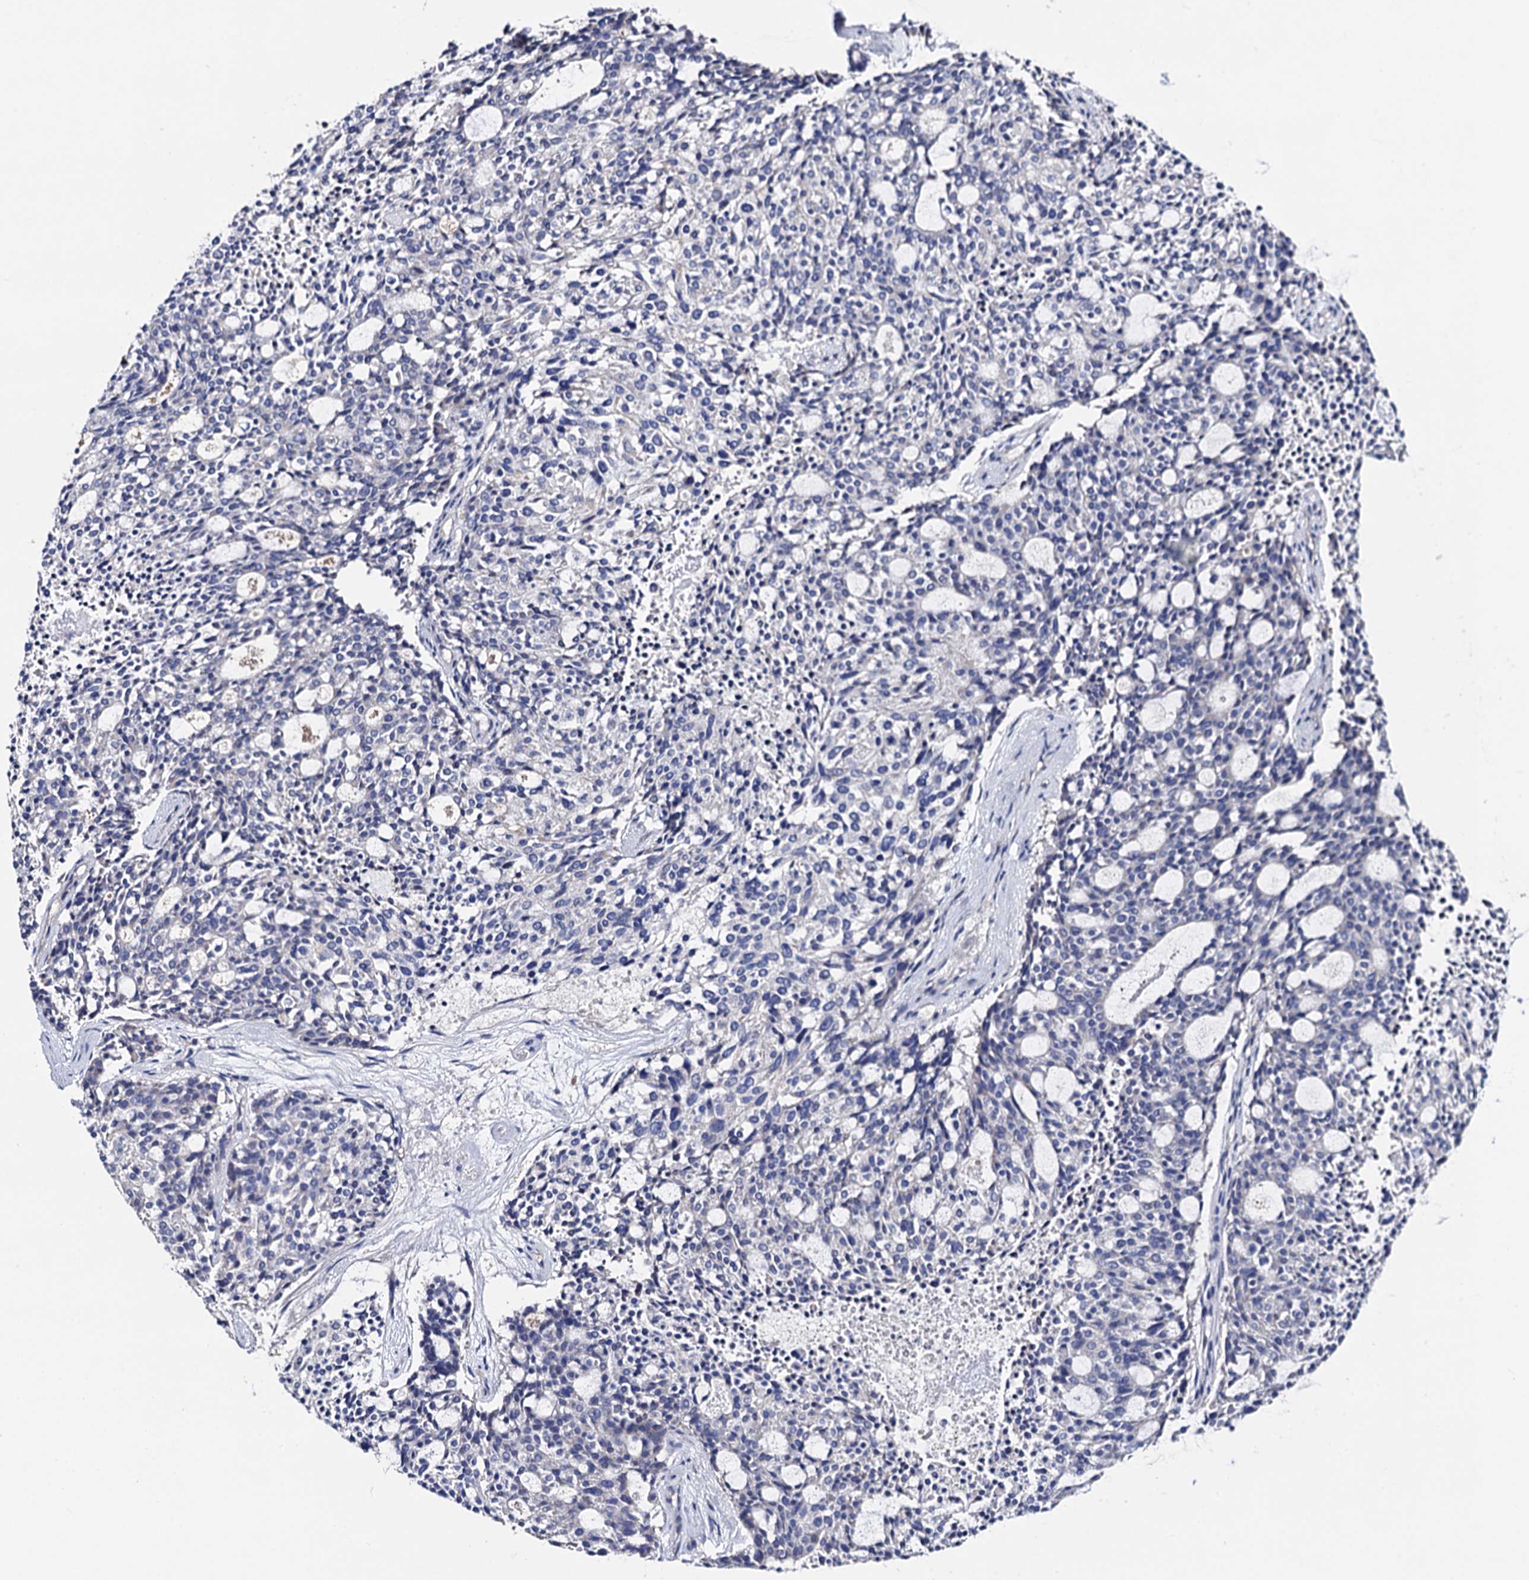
{"staining": {"intensity": "negative", "quantity": "none", "location": "none"}, "tissue": "carcinoid", "cell_type": "Tumor cells", "image_type": "cancer", "snomed": [{"axis": "morphology", "description": "Carcinoid, malignant, NOS"}, {"axis": "topography", "description": "Pancreas"}], "caption": "High magnification brightfield microscopy of malignant carcinoid stained with DAB (brown) and counterstained with hematoxylin (blue): tumor cells show no significant expression. (Brightfield microscopy of DAB immunohistochemistry at high magnification).", "gene": "FREM3", "patient": {"sex": "female", "age": 54}}